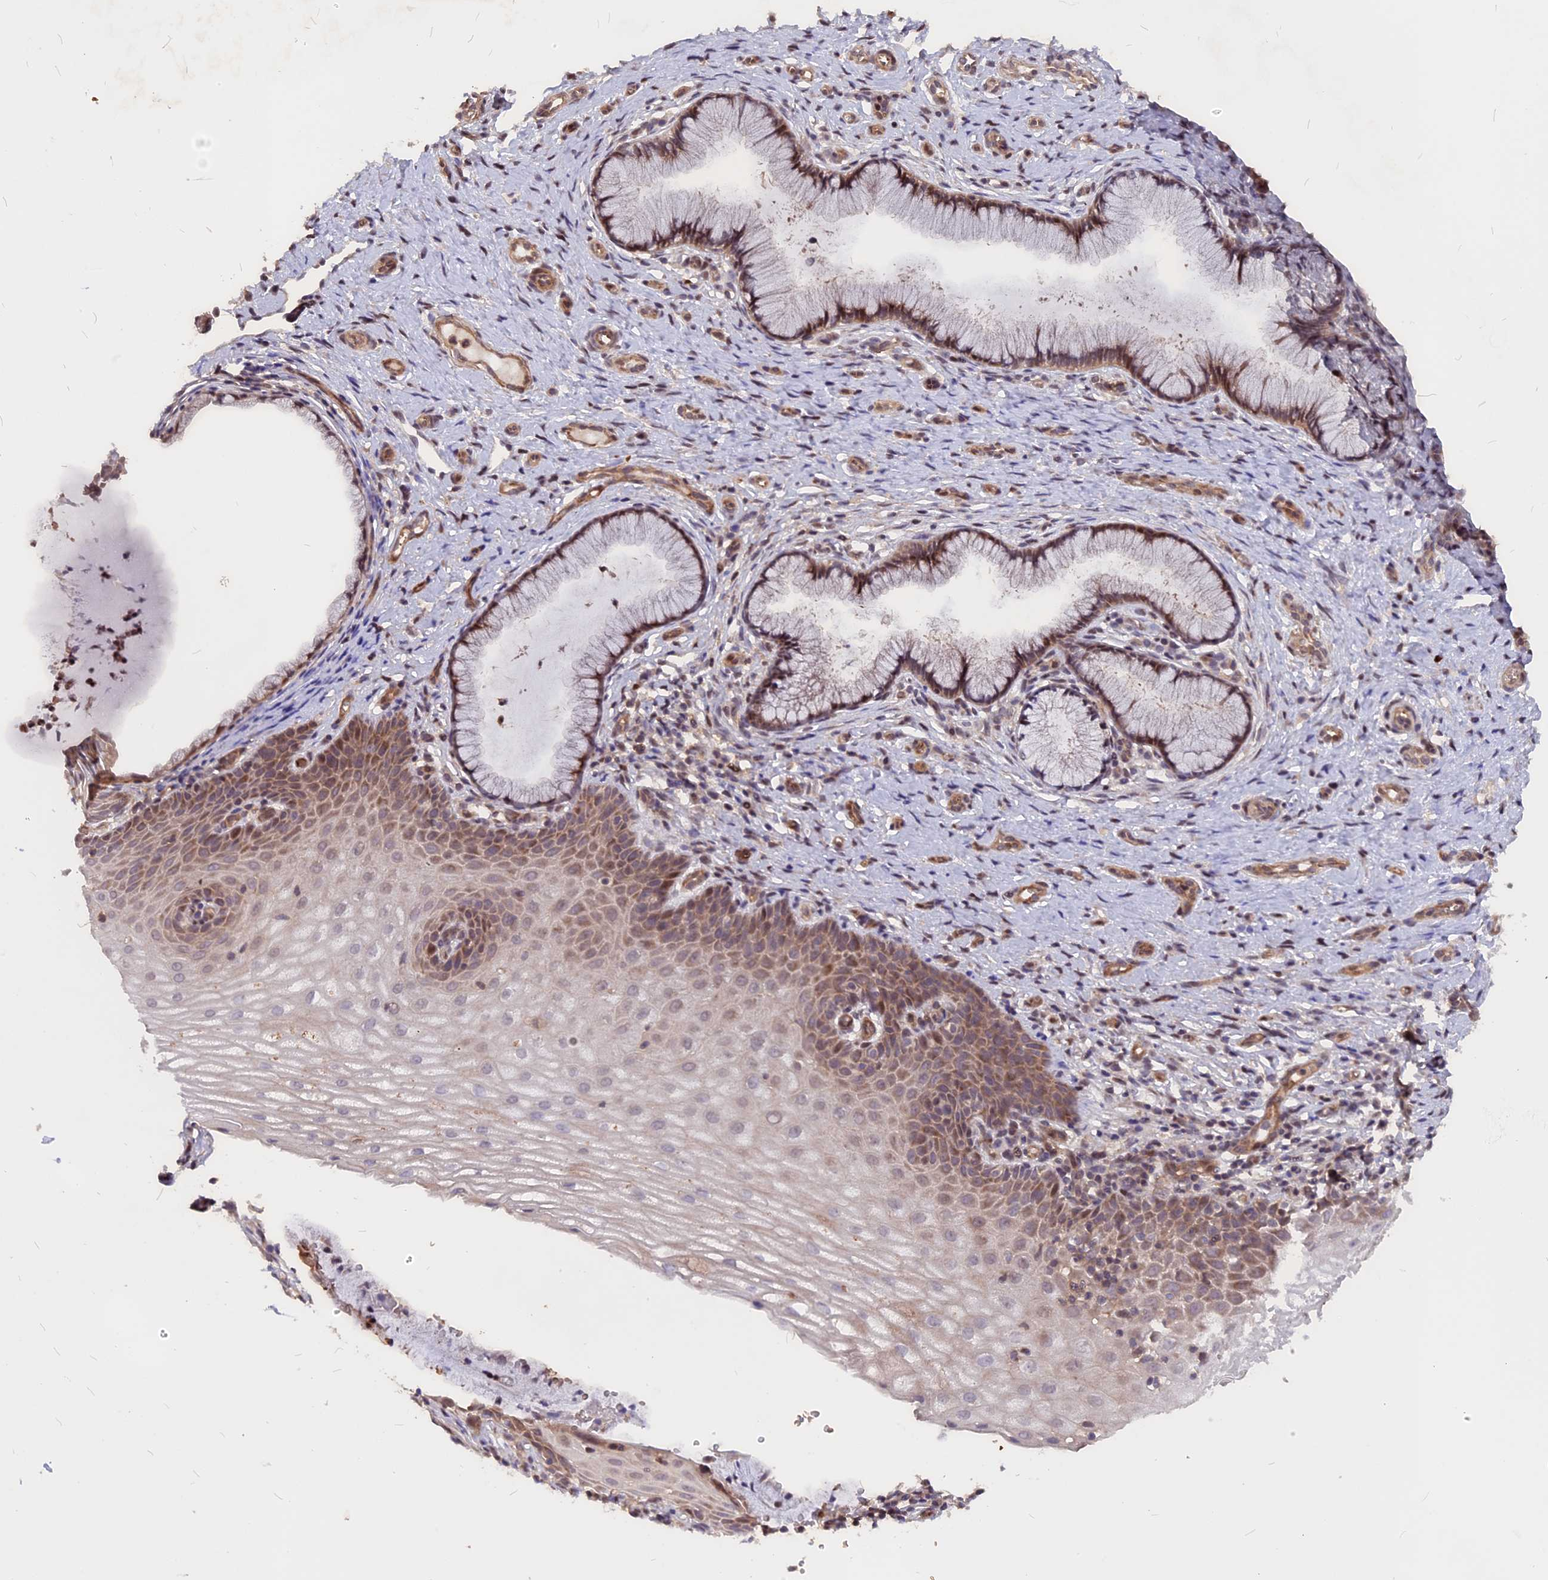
{"staining": {"intensity": "moderate", "quantity": ">75%", "location": "cytoplasmic/membranous,nuclear"}, "tissue": "cervix", "cell_type": "Glandular cells", "image_type": "normal", "snomed": [{"axis": "morphology", "description": "Normal tissue, NOS"}, {"axis": "topography", "description": "Cervix"}], "caption": "A high-resolution histopathology image shows immunohistochemistry staining of benign cervix, which displays moderate cytoplasmic/membranous,nuclear positivity in approximately >75% of glandular cells.", "gene": "ZC3H10", "patient": {"sex": "female", "age": 36}}